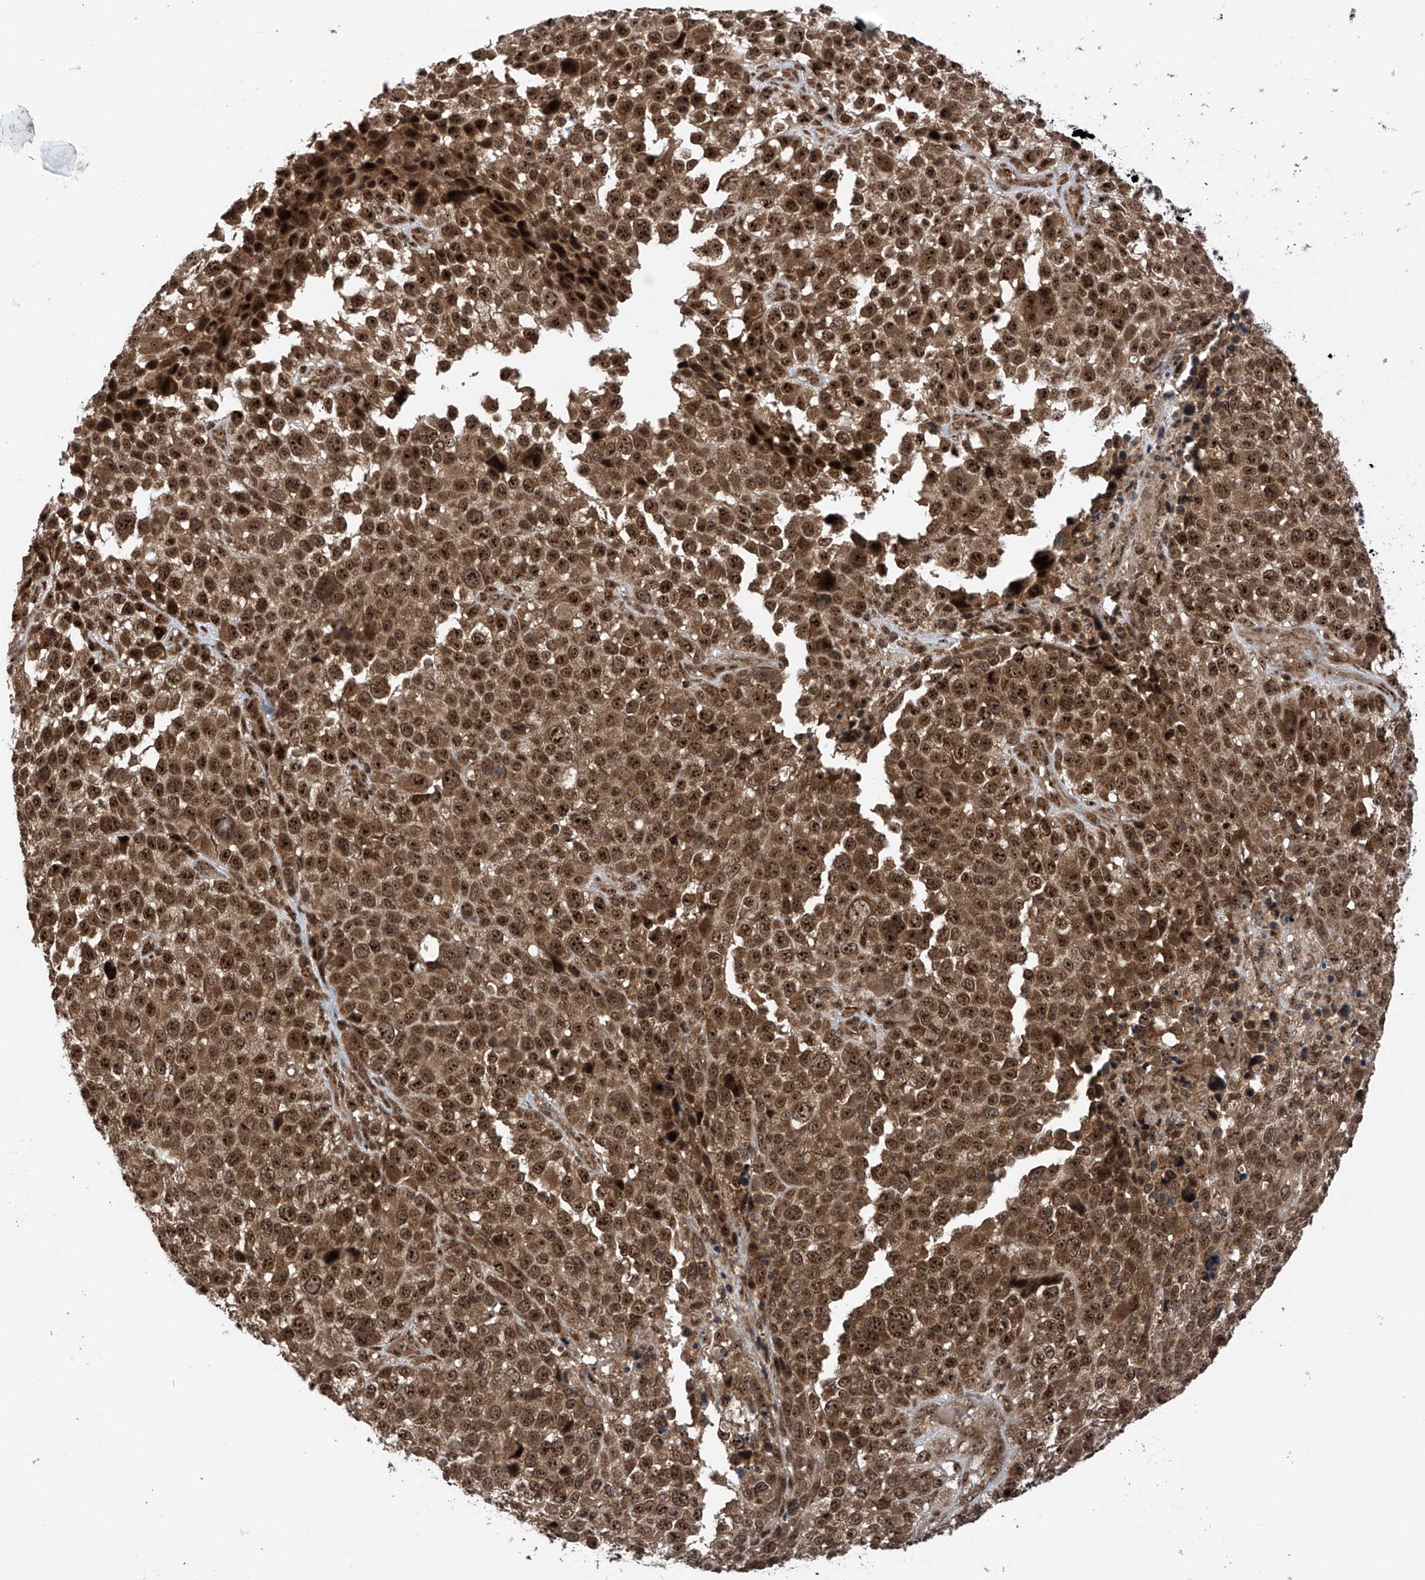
{"staining": {"intensity": "moderate", "quantity": ">75%", "location": "cytoplasmic/membranous,nuclear"}, "tissue": "melanoma", "cell_type": "Tumor cells", "image_type": "cancer", "snomed": [{"axis": "morphology", "description": "Malignant melanoma, NOS"}, {"axis": "topography", "description": "Skin of trunk"}], "caption": "Immunohistochemical staining of melanoma displays medium levels of moderate cytoplasmic/membranous and nuclear expression in approximately >75% of tumor cells.", "gene": "C1orf131", "patient": {"sex": "male", "age": 71}}